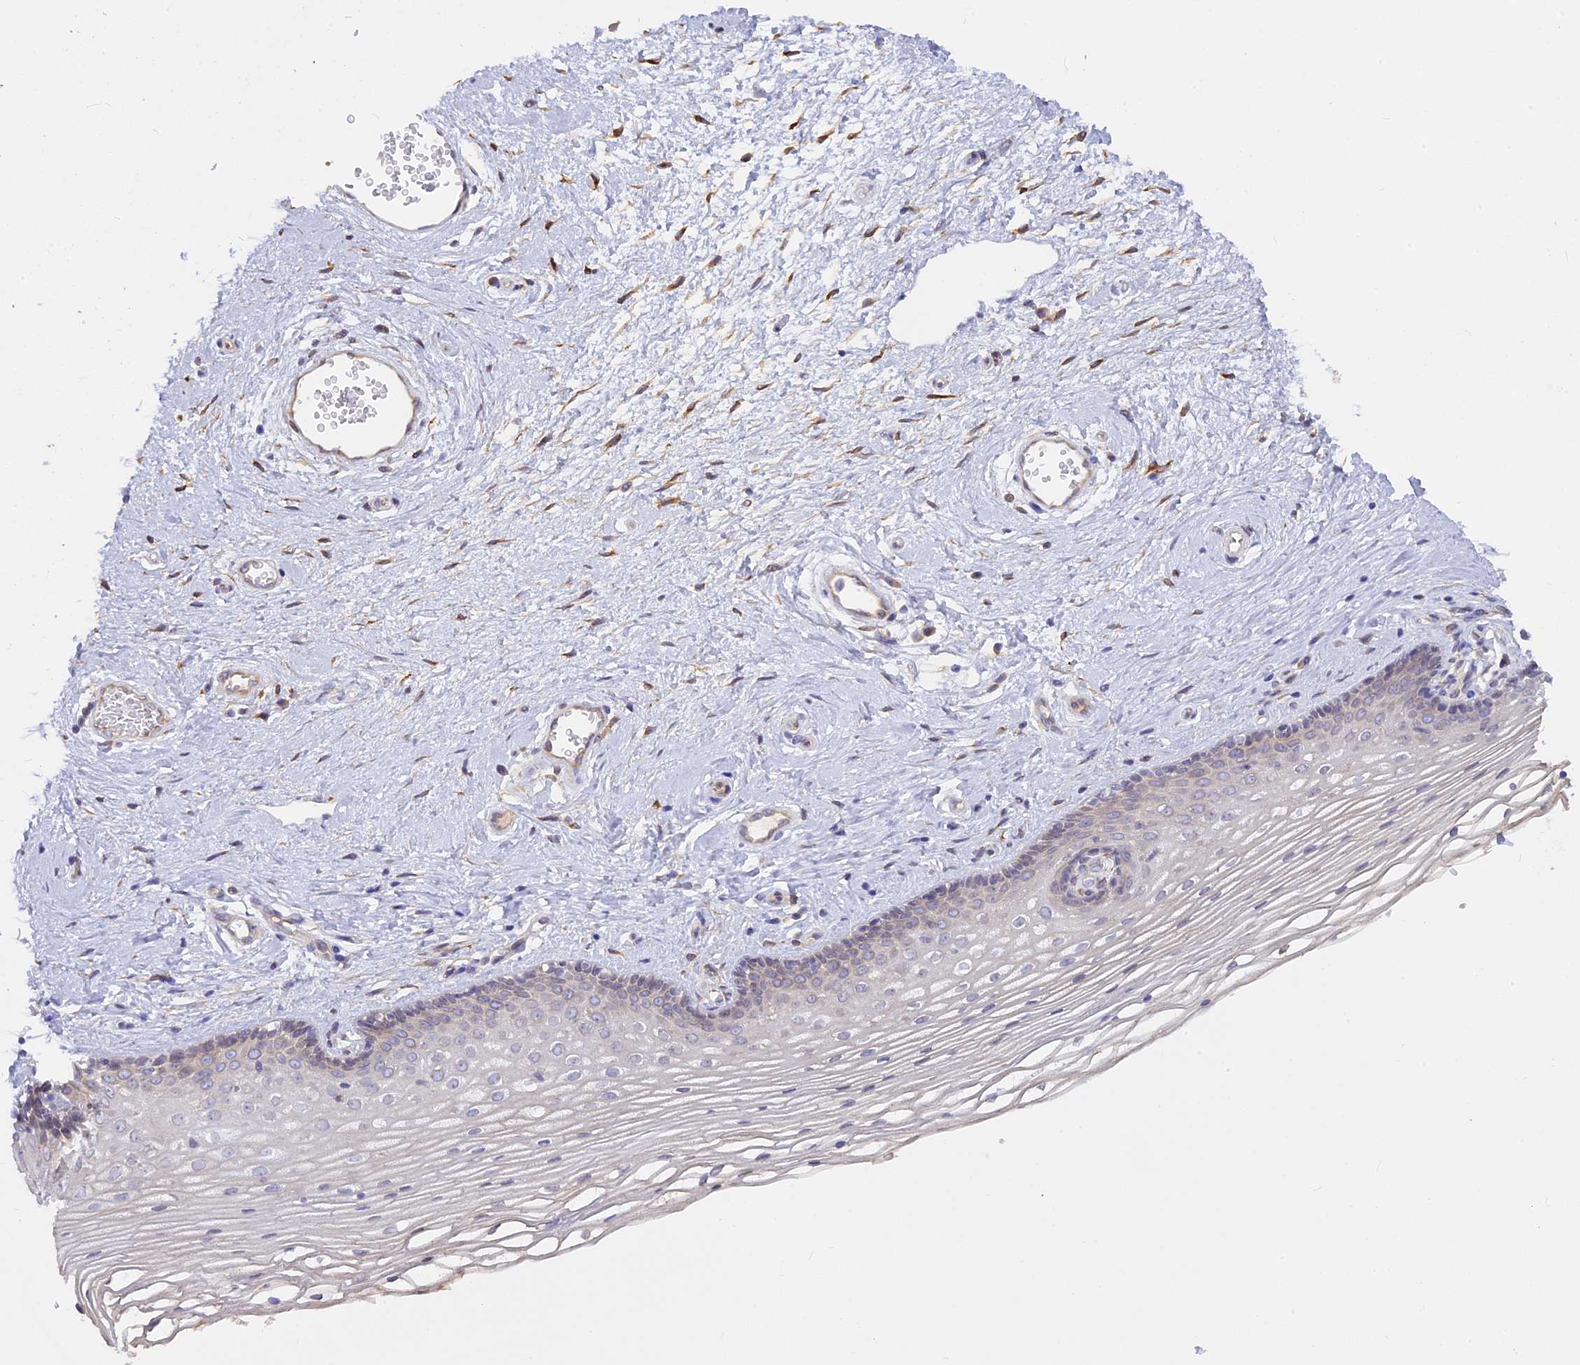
{"staining": {"intensity": "negative", "quantity": "none", "location": "none"}, "tissue": "vagina", "cell_type": "Squamous epithelial cells", "image_type": "normal", "snomed": [{"axis": "morphology", "description": "Normal tissue, NOS"}, {"axis": "topography", "description": "Vagina"}], "caption": "Immunohistochemistry micrograph of unremarkable human vagina stained for a protein (brown), which reveals no positivity in squamous epithelial cells.", "gene": "TLCD1", "patient": {"sex": "female", "age": 46}}